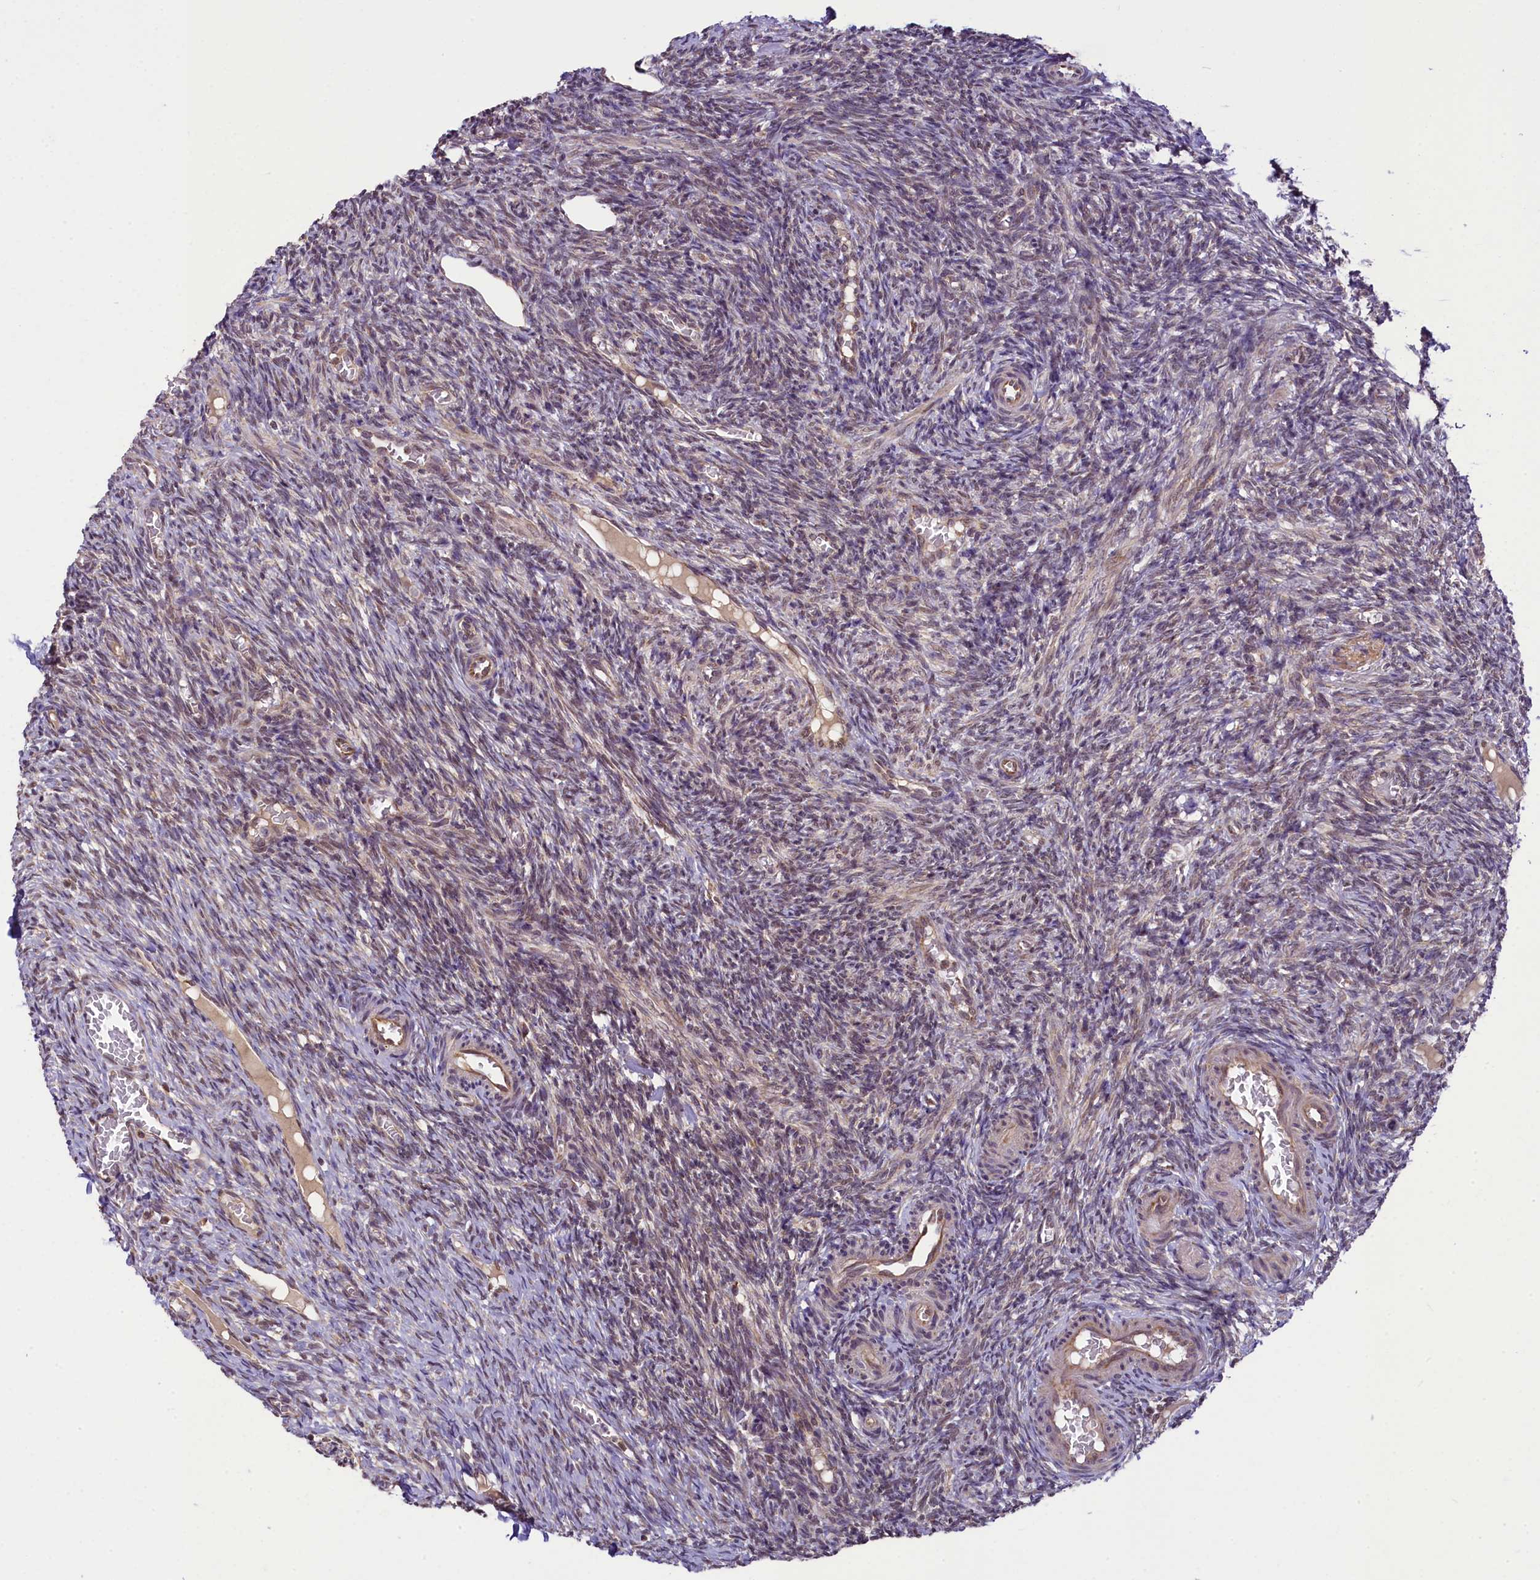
{"staining": {"intensity": "strong", "quantity": ">75%", "location": "cytoplasmic/membranous"}, "tissue": "ovary", "cell_type": "Follicle cells", "image_type": "normal", "snomed": [{"axis": "morphology", "description": "Normal tissue, NOS"}, {"axis": "topography", "description": "Ovary"}], "caption": "A brown stain highlights strong cytoplasmic/membranous expression of a protein in follicle cells of normal human ovary. Nuclei are stained in blue.", "gene": "PAF1", "patient": {"sex": "female", "age": 27}}